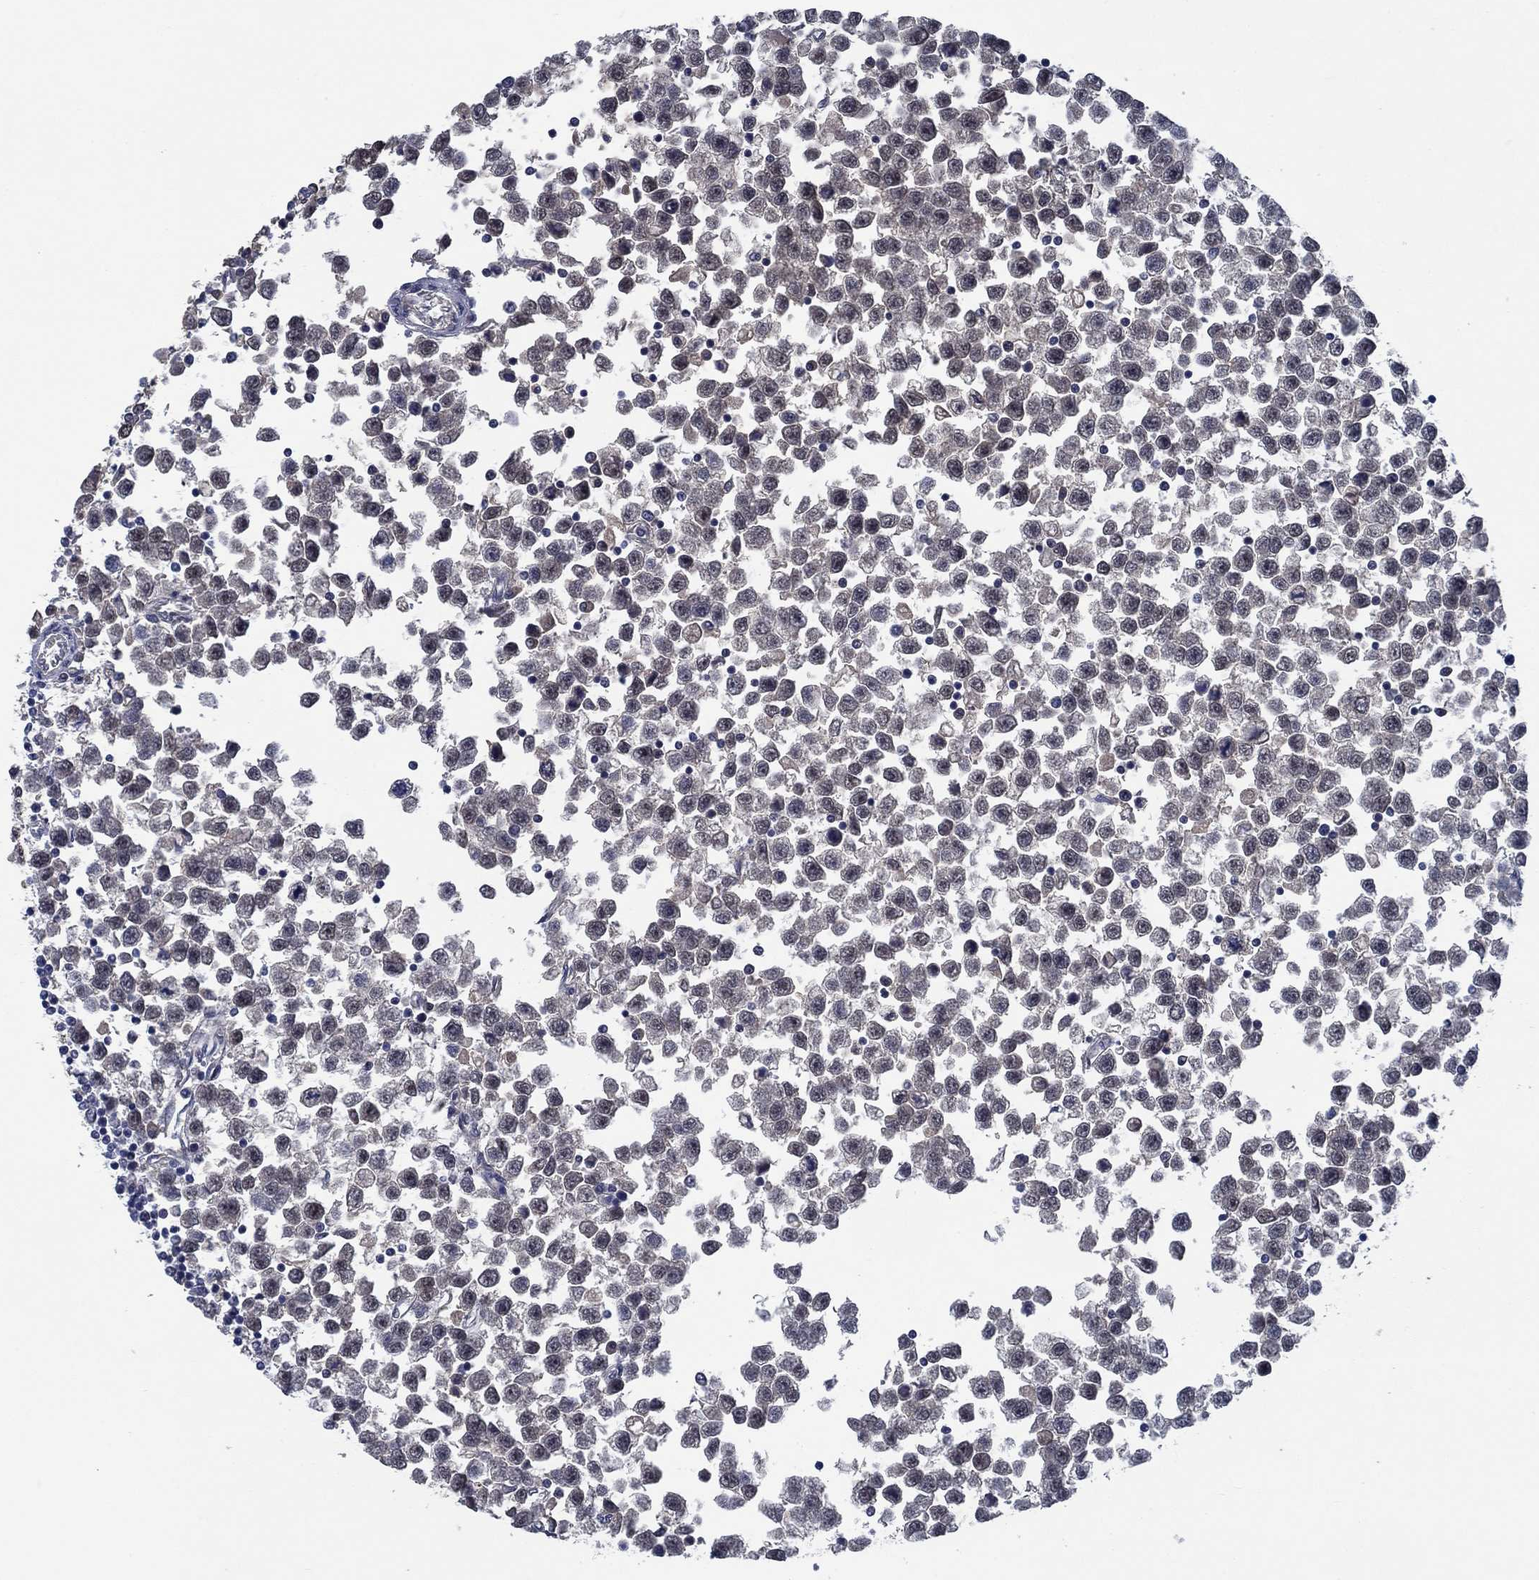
{"staining": {"intensity": "negative", "quantity": "none", "location": "none"}, "tissue": "testis cancer", "cell_type": "Tumor cells", "image_type": "cancer", "snomed": [{"axis": "morphology", "description": "Seminoma, NOS"}, {"axis": "topography", "description": "Testis"}], "caption": "DAB (3,3'-diaminobenzidine) immunohistochemical staining of human testis cancer (seminoma) displays no significant expression in tumor cells.", "gene": "OBSCN", "patient": {"sex": "male", "age": 34}}